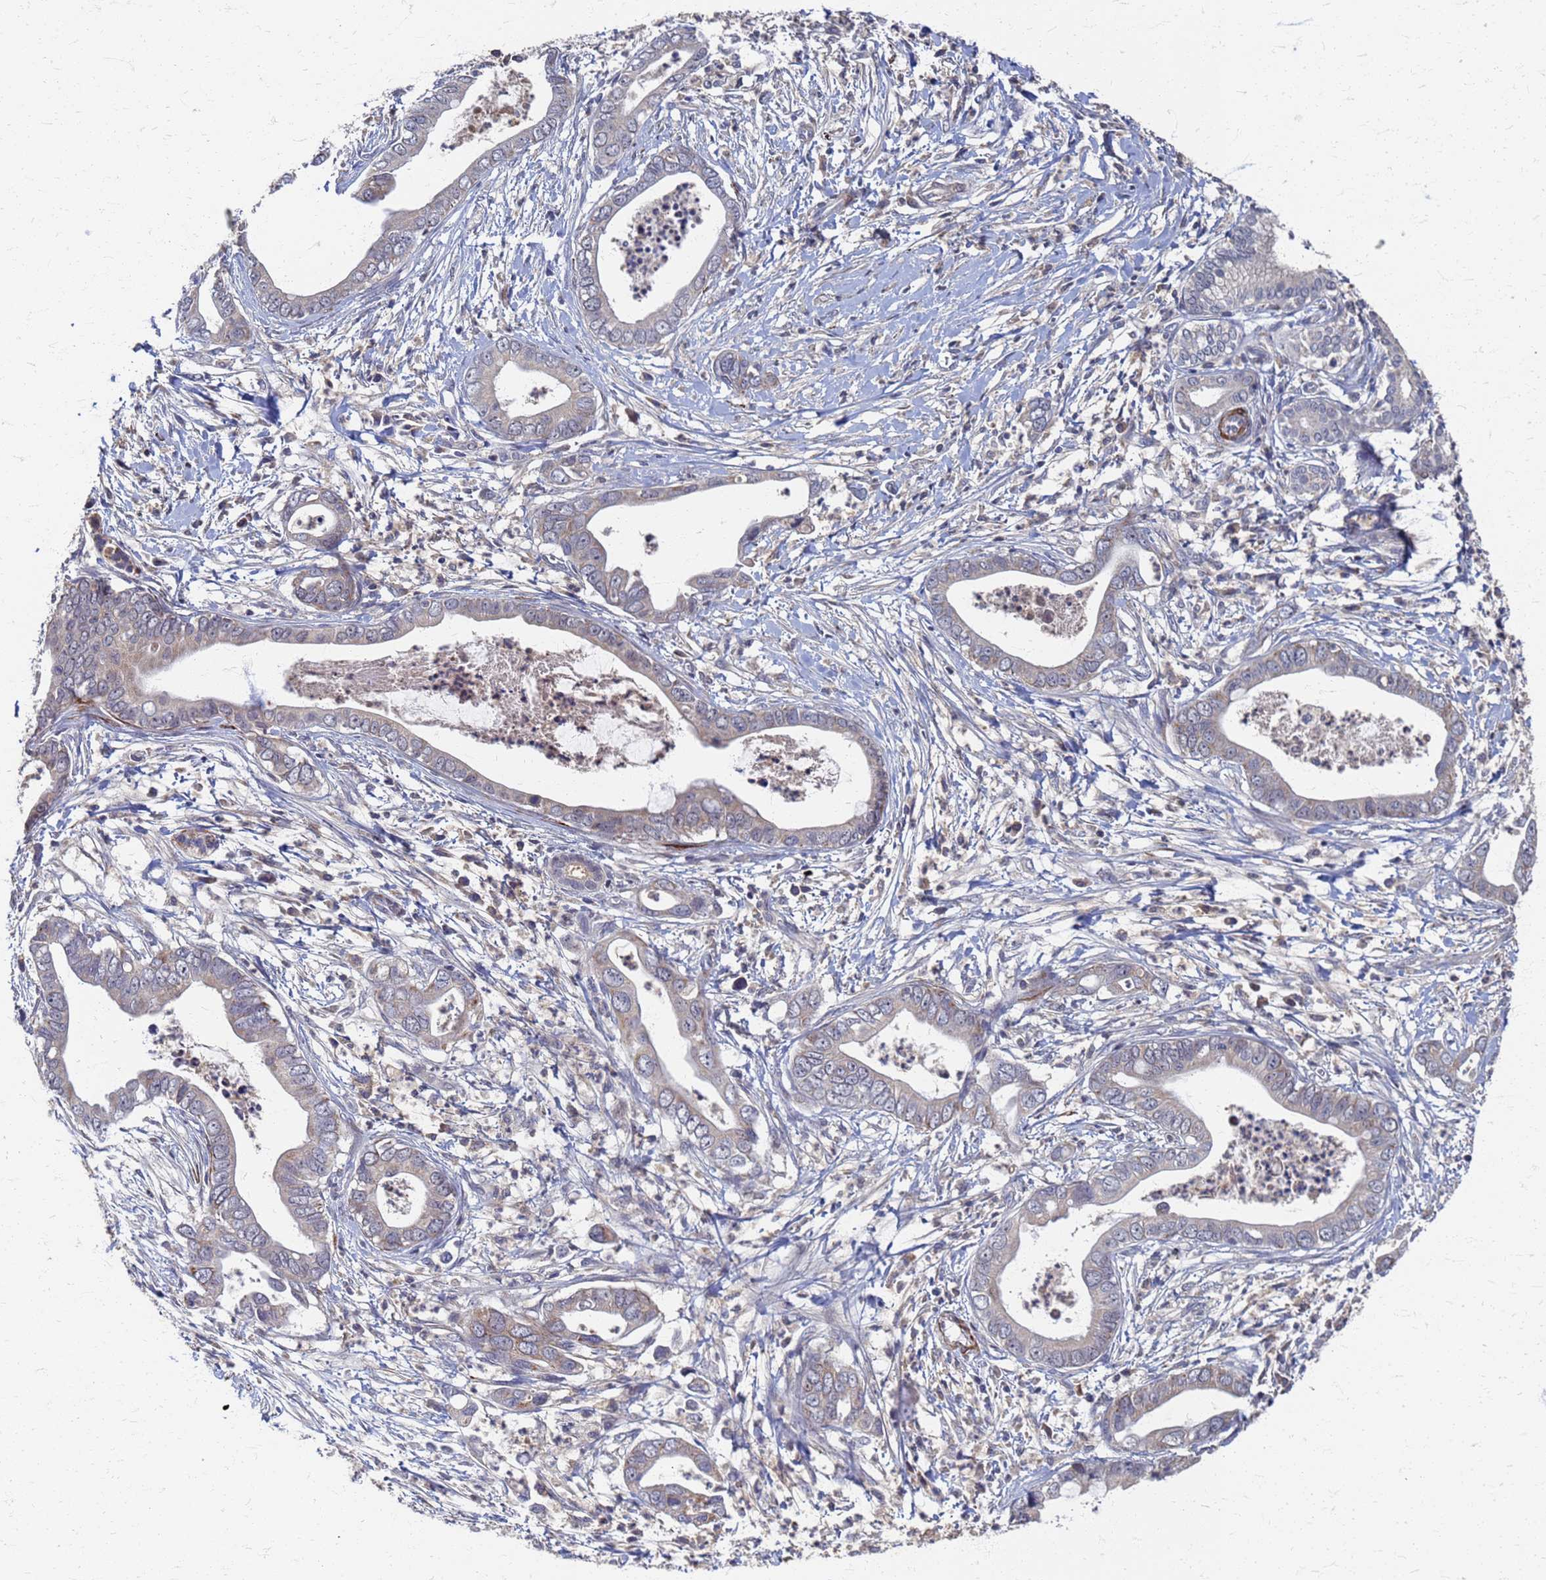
{"staining": {"intensity": "negative", "quantity": "none", "location": "none"}, "tissue": "pancreatic cancer", "cell_type": "Tumor cells", "image_type": "cancer", "snomed": [{"axis": "morphology", "description": "Adenocarcinoma, NOS"}, {"axis": "topography", "description": "Pancreas"}], "caption": "Micrograph shows no significant protein positivity in tumor cells of pancreatic cancer (adenocarcinoma).", "gene": "ATPAF1", "patient": {"sex": "male", "age": 75}}